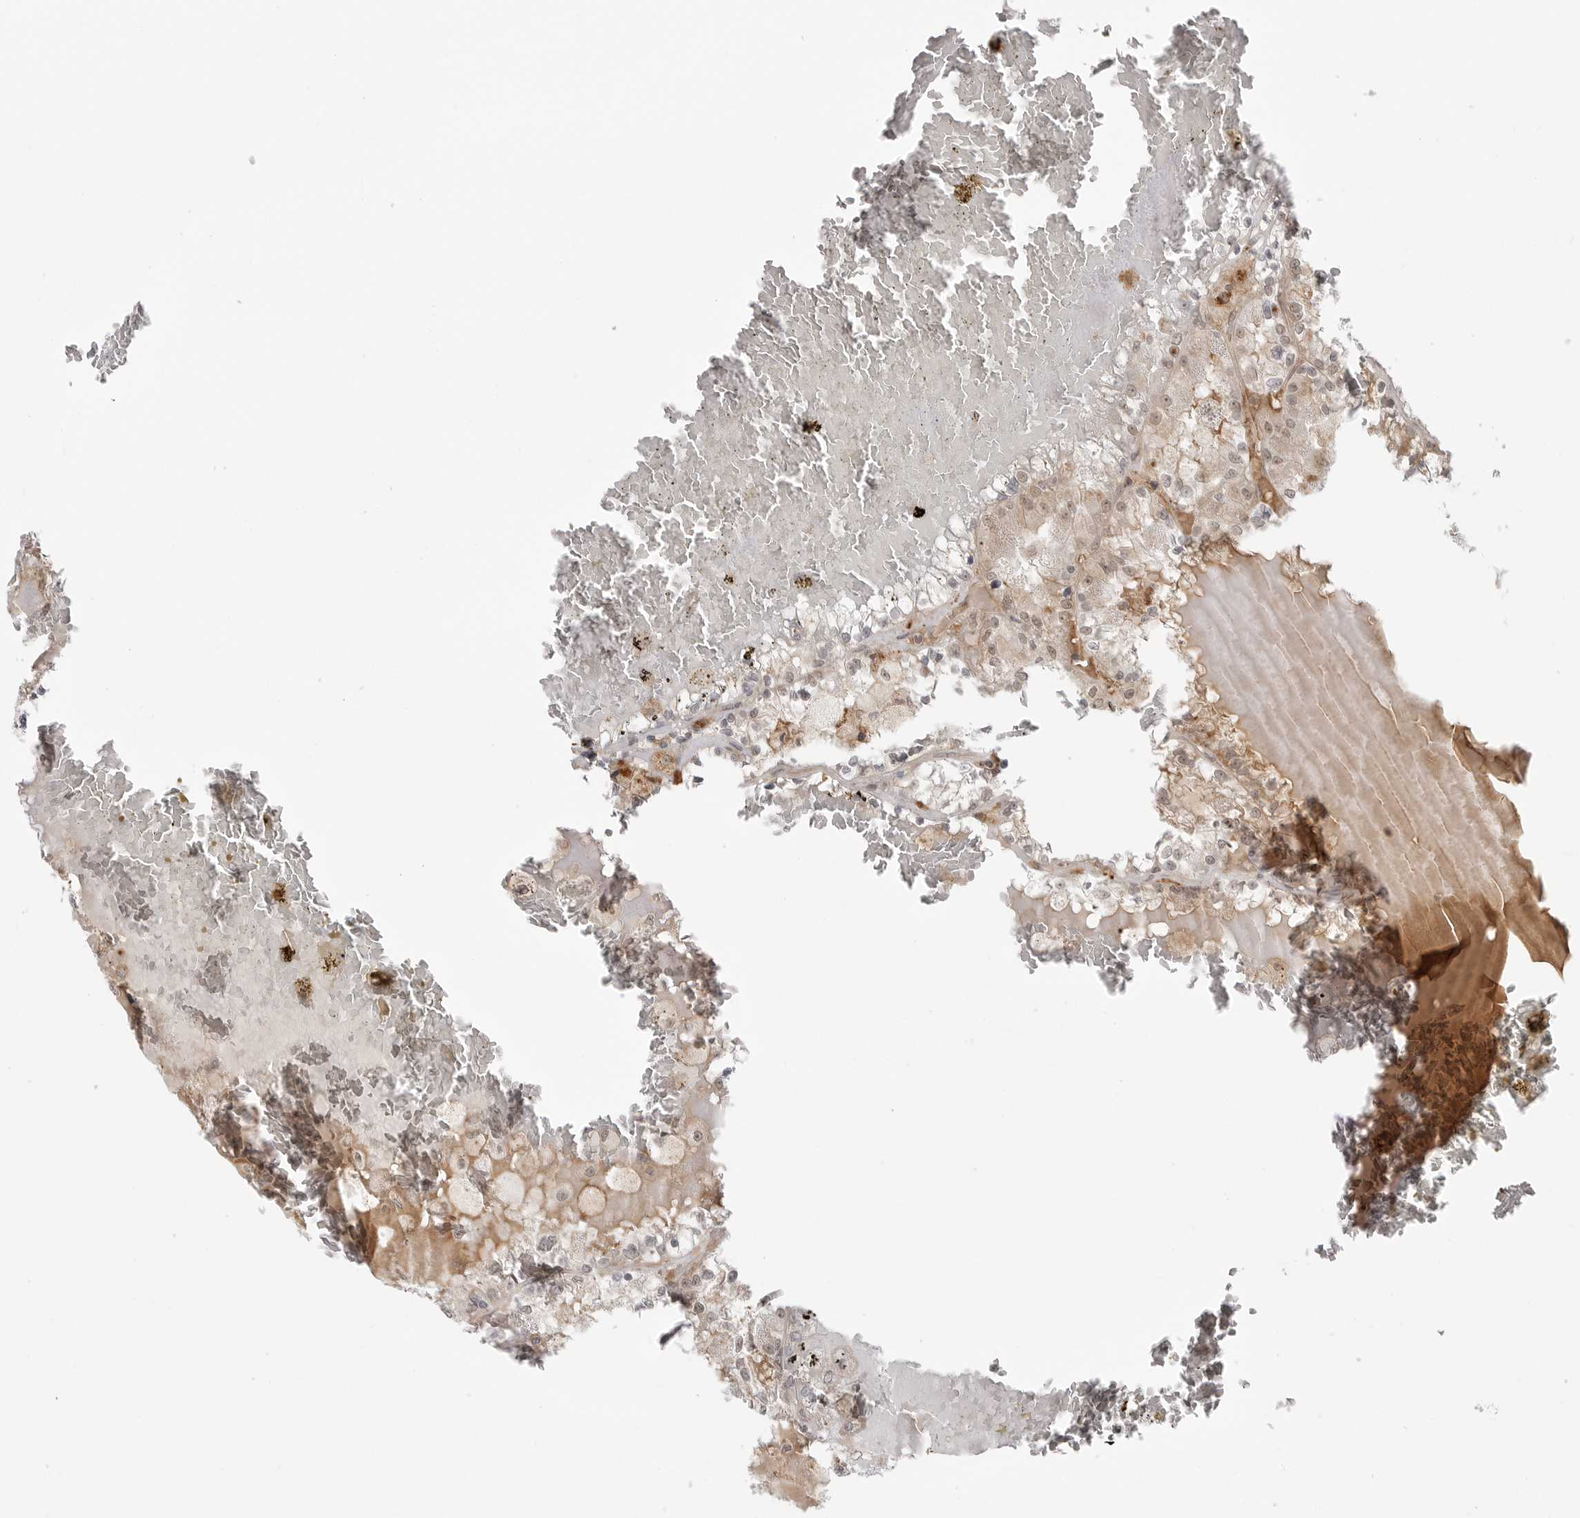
{"staining": {"intensity": "weak", "quantity": "25%-75%", "location": "cytoplasmic/membranous,nuclear"}, "tissue": "renal cancer", "cell_type": "Tumor cells", "image_type": "cancer", "snomed": [{"axis": "morphology", "description": "Adenocarcinoma, NOS"}, {"axis": "topography", "description": "Kidney"}], "caption": "IHC (DAB (3,3'-diaminobenzidine)) staining of human renal adenocarcinoma displays weak cytoplasmic/membranous and nuclear protein positivity in about 25%-75% of tumor cells.", "gene": "KALRN", "patient": {"sex": "female", "age": 56}}